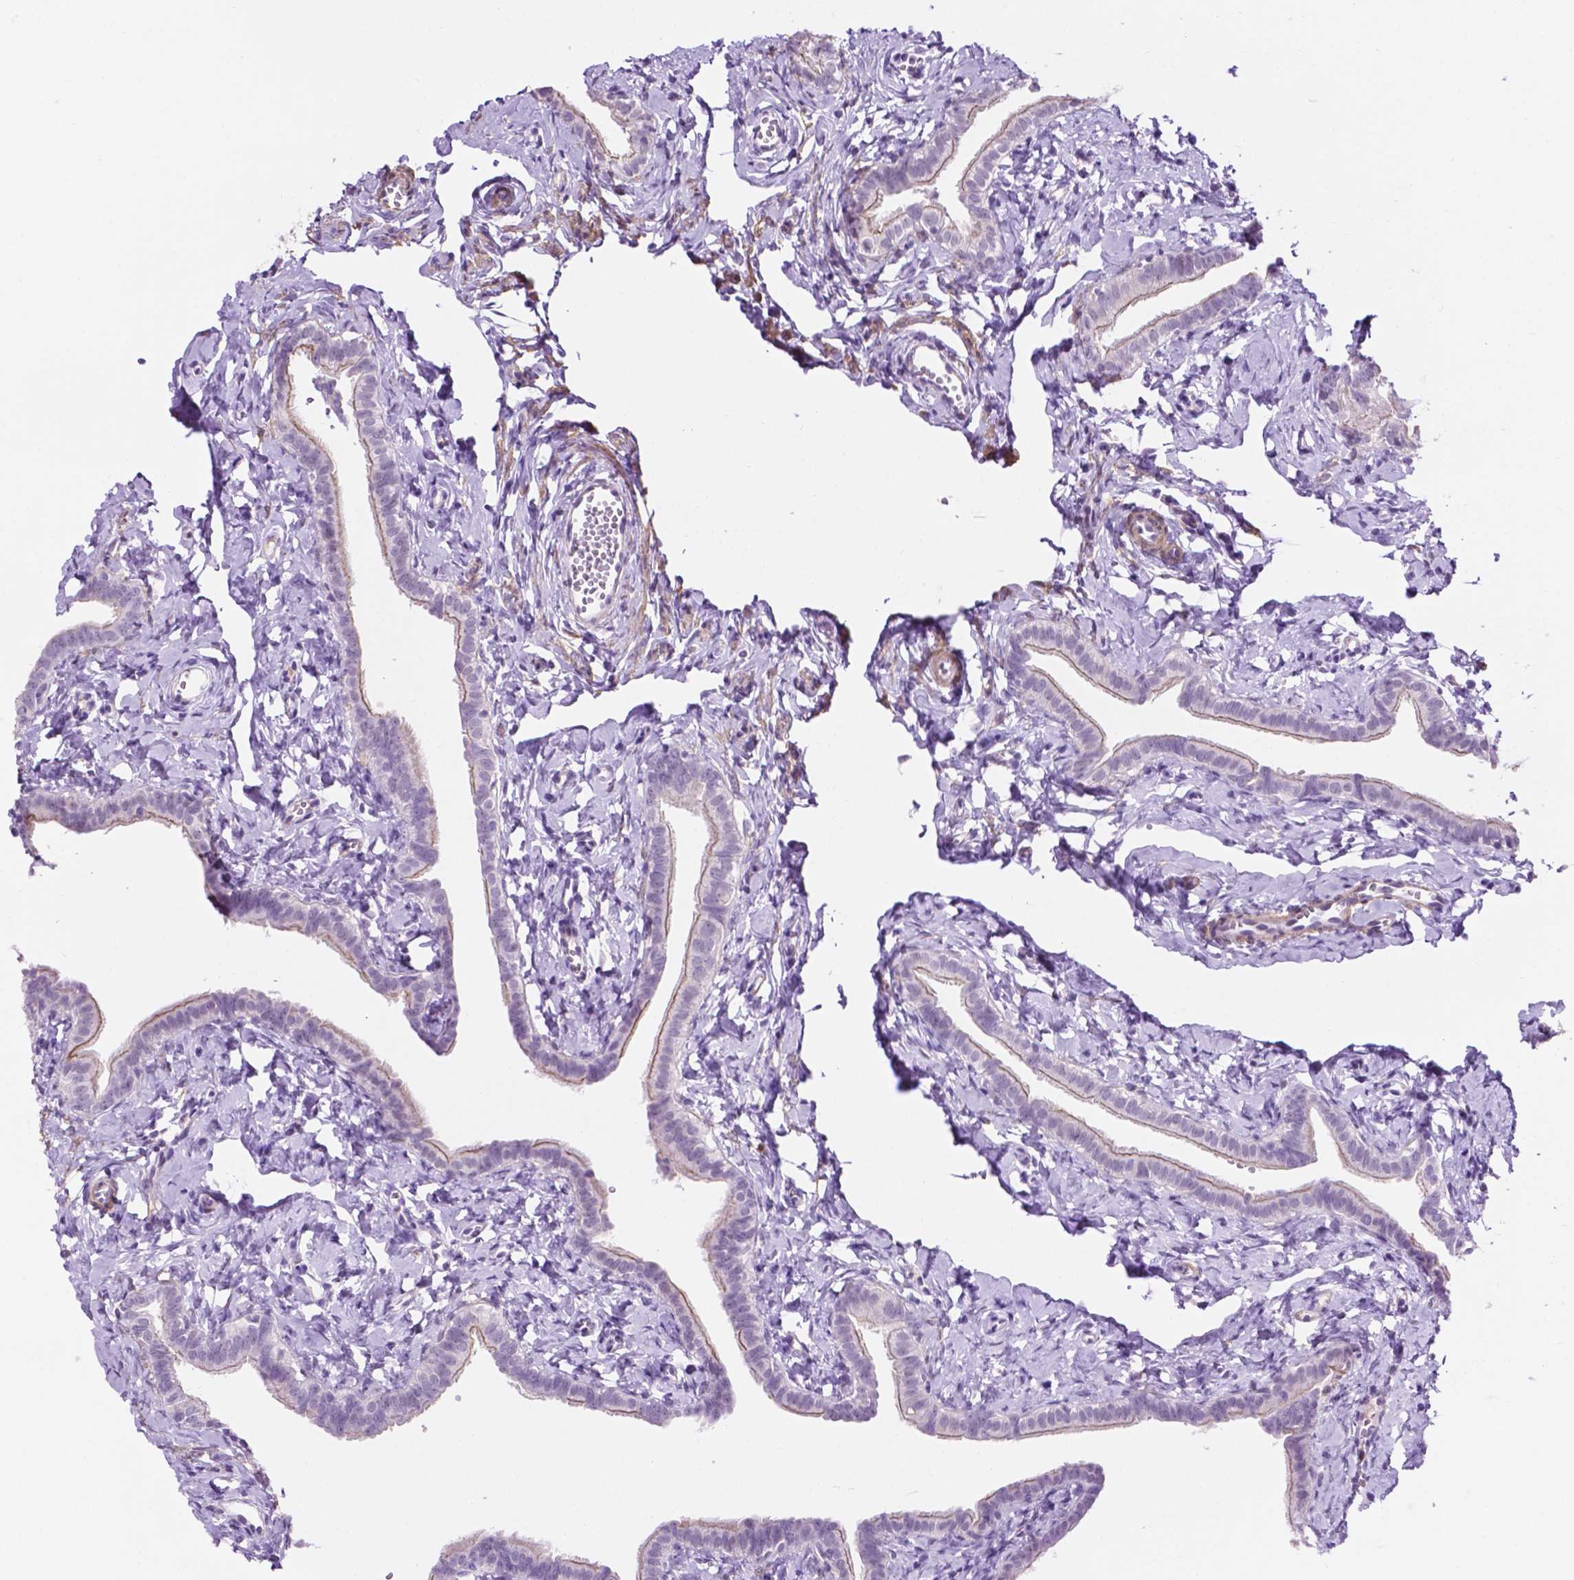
{"staining": {"intensity": "weak", "quantity": "<25%", "location": "cytoplasmic/membranous"}, "tissue": "fallopian tube", "cell_type": "Glandular cells", "image_type": "normal", "snomed": [{"axis": "morphology", "description": "Normal tissue, NOS"}, {"axis": "topography", "description": "Fallopian tube"}], "caption": "A high-resolution image shows immunohistochemistry (IHC) staining of benign fallopian tube, which shows no significant expression in glandular cells.", "gene": "ACY3", "patient": {"sex": "female", "age": 41}}